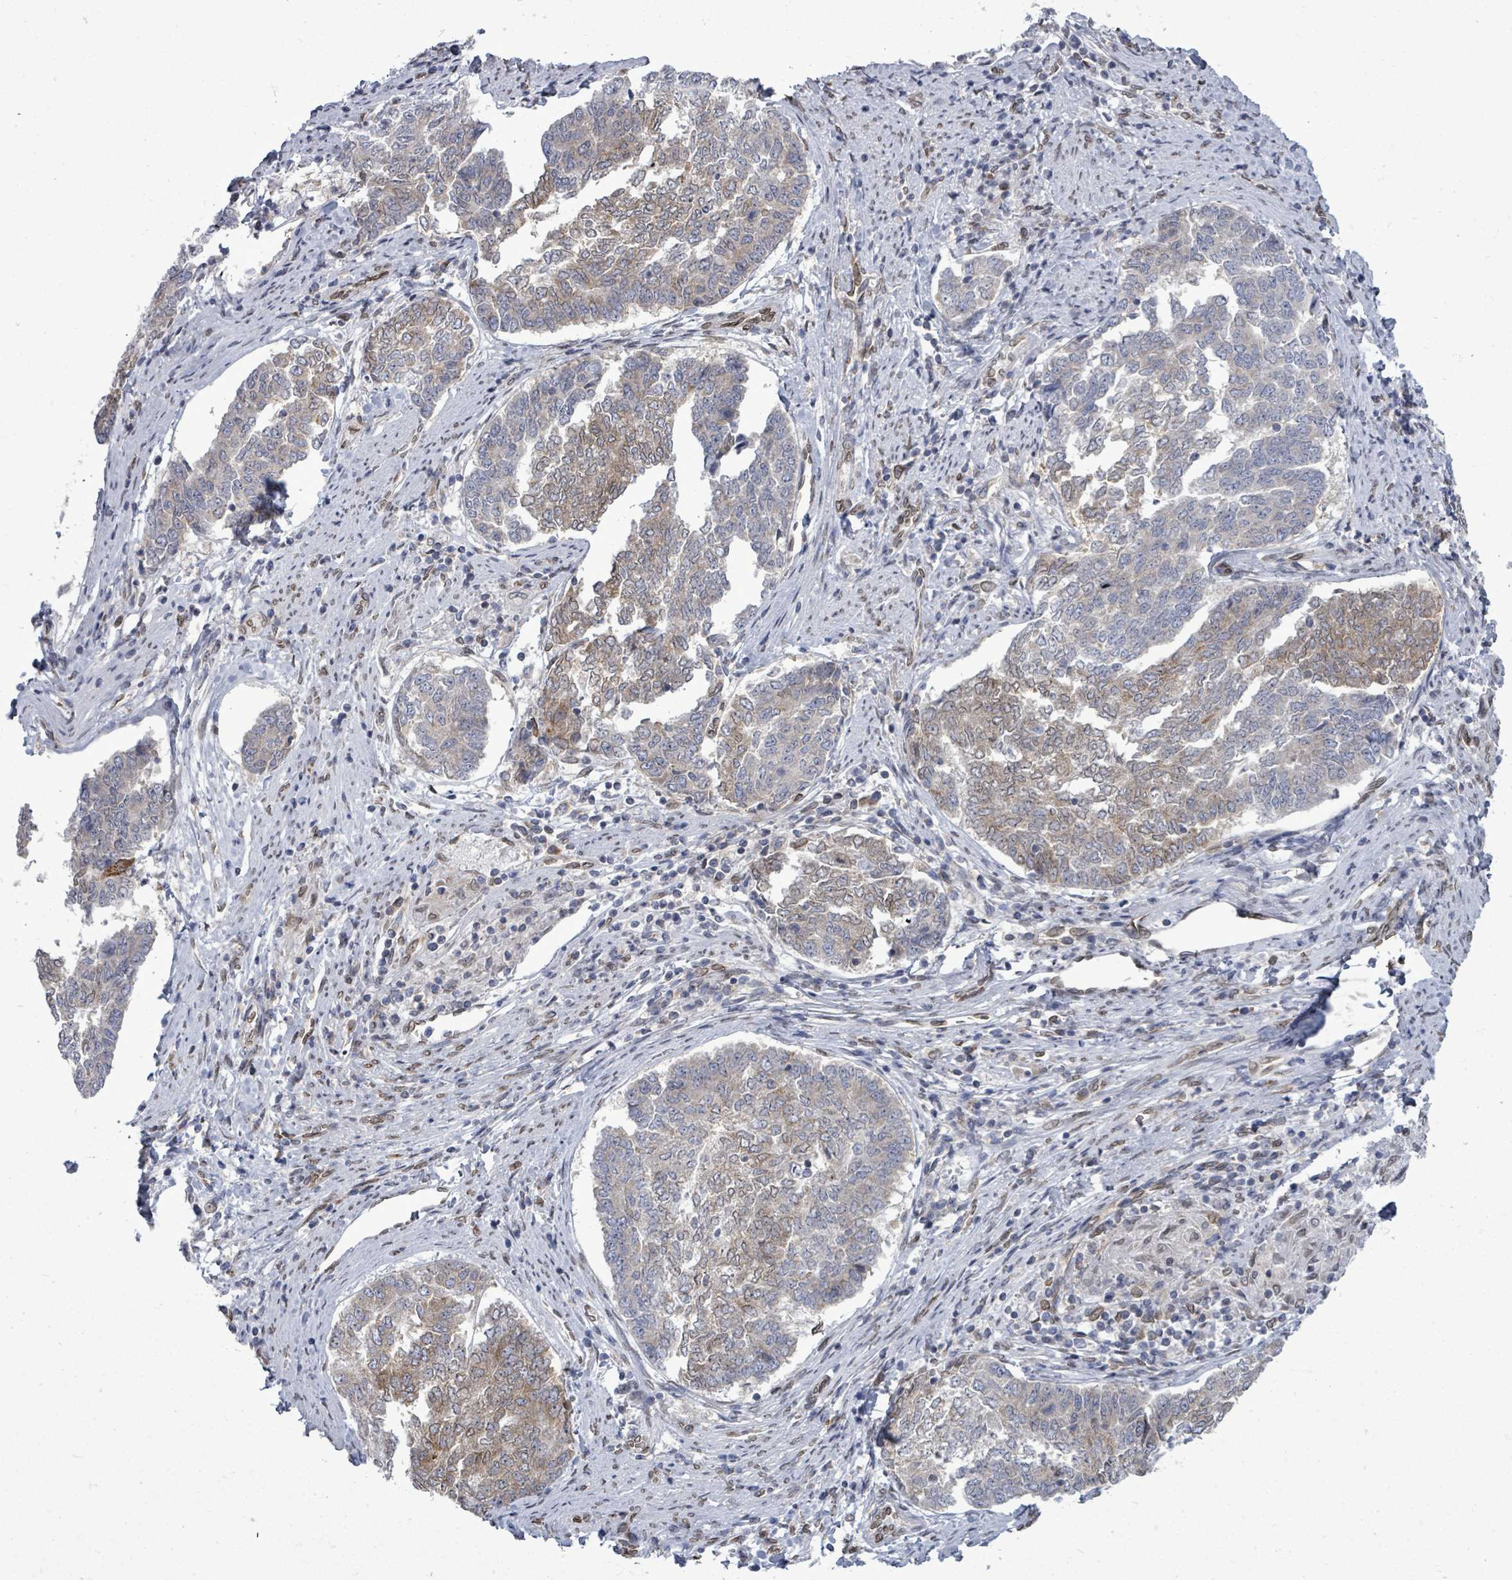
{"staining": {"intensity": "moderate", "quantity": "25%-75%", "location": "cytoplasmic/membranous"}, "tissue": "endometrial cancer", "cell_type": "Tumor cells", "image_type": "cancer", "snomed": [{"axis": "morphology", "description": "Adenocarcinoma, NOS"}, {"axis": "topography", "description": "Endometrium"}], "caption": "Moderate cytoplasmic/membranous protein staining is seen in about 25%-75% of tumor cells in endometrial adenocarcinoma.", "gene": "ARFGAP1", "patient": {"sex": "female", "age": 80}}